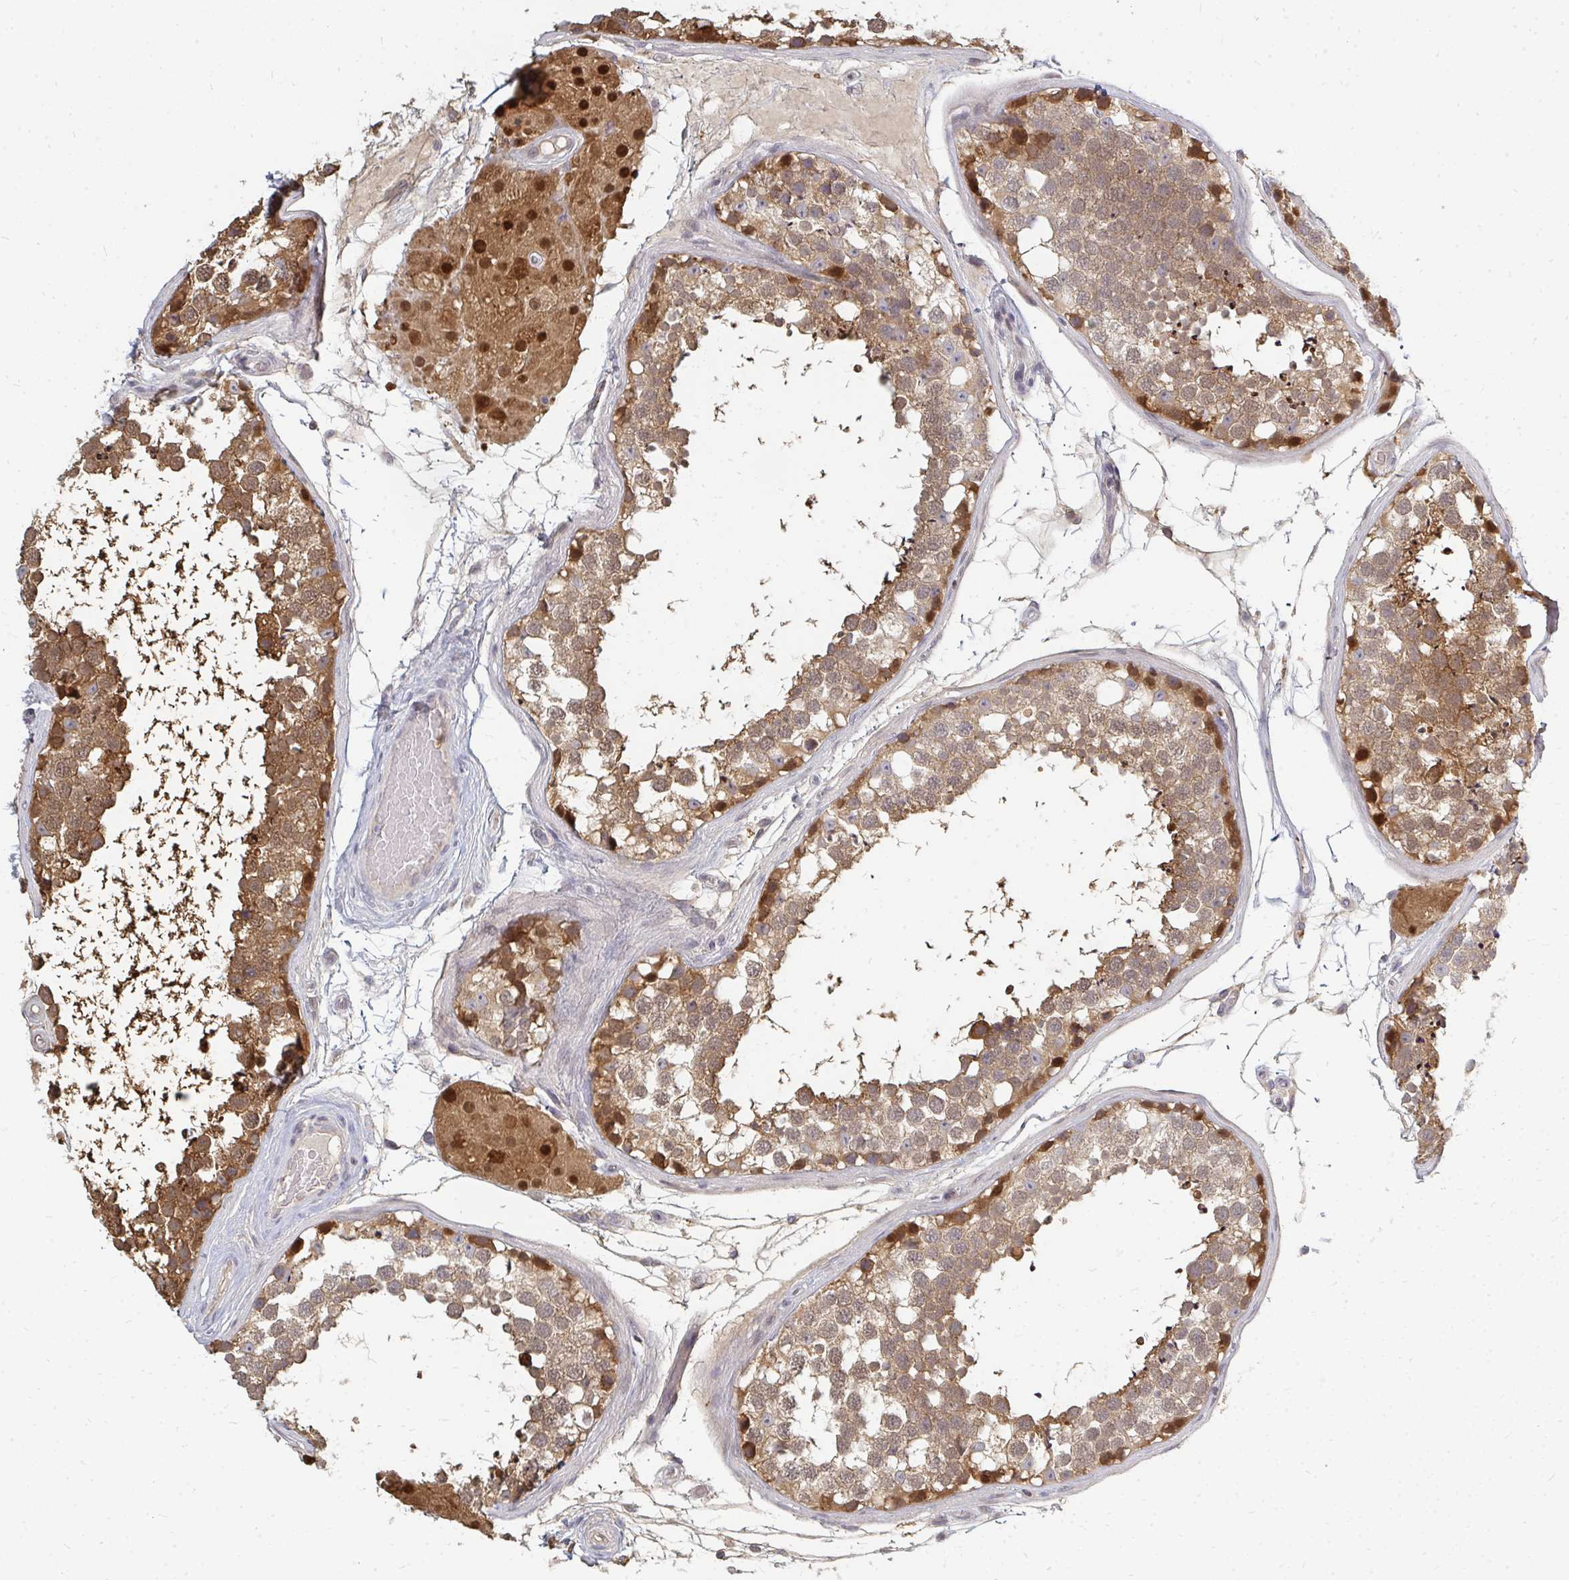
{"staining": {"intensity": "strong", "quantity": "25%-75%", "location": "cytoplasmic/membranous"}, "tissue": "testis", "cell_type": "Cells in seminiferous ducts", "image_type": "normal", "snomed": [{"axis": "morphology", "description": "Normal tissue, NOS"}, {"axis": "morphology", "description": "Seminoma, NOS"}, {"axis": "topography", "description": "Testis"}], "caption": "Testis stained for a protein shows strong cytoplasmic/membranous positivity in cells in seminiferous ducts. (brown staining indicates protein expression, while blue staining denotes nuclei).", "gene": "ZNF285", "patient": {"sex": "male", "age": 65}}